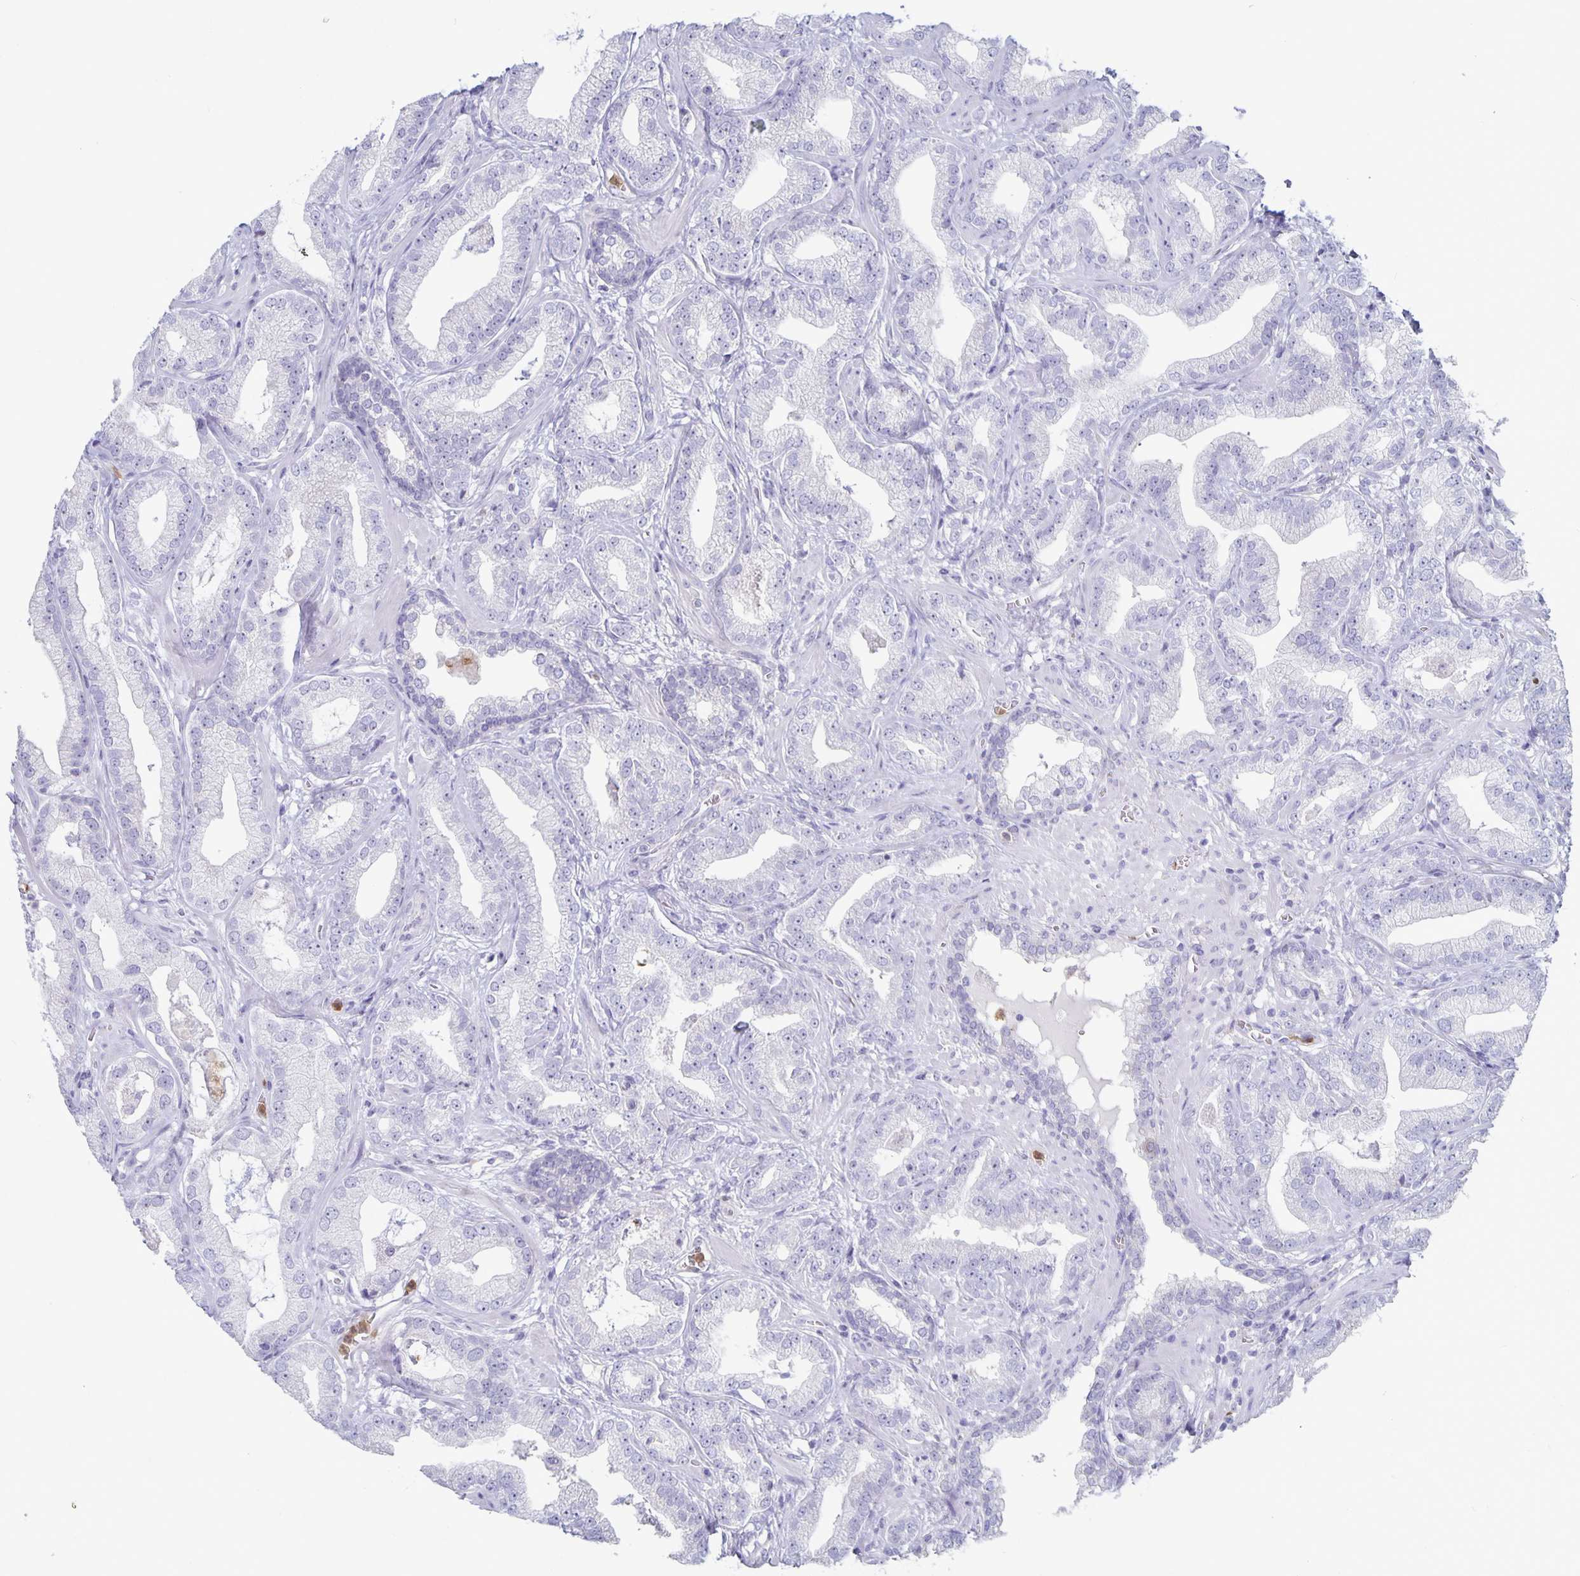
{"staining": {"intensity": "negative", "quantity": "none", "location": "none"}, "tissue": "prostate cancer", "cell_type": "Tumor cells", "image_type": "cancer", "snomed": [{"axis": "morphology", "description": "Adenocarcinoma, Low grade"}, {"axis": "topography", "description": "Prostate"}], "caption": "Protein analysis of prostate low-grade adenocarcinoma displays no significant expression in tumor cells.", "gene": "PLCB3", "patient": {"sex": "male", "age": 62}}